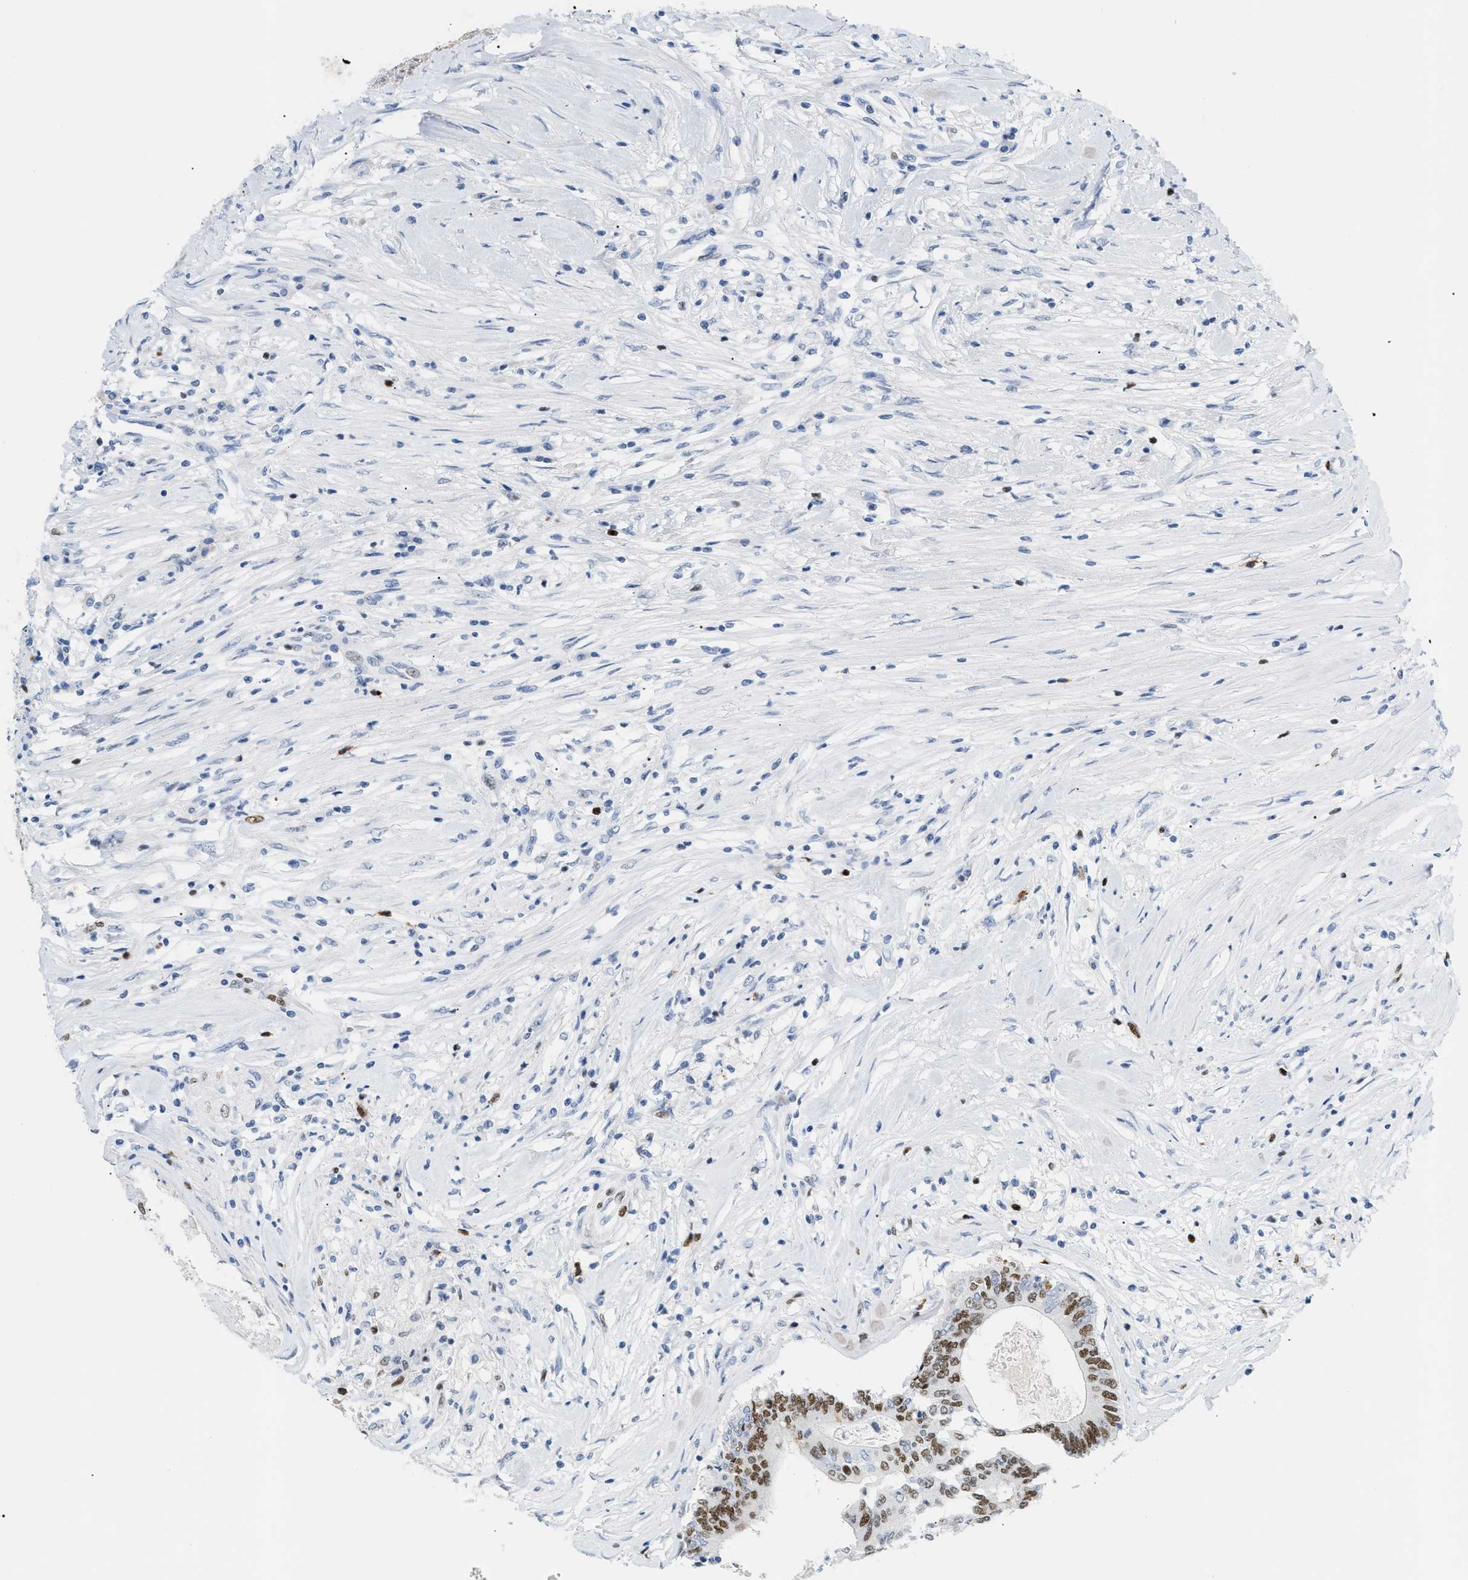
{"staining": {"intensity": "moderate", "quantity": ">75%", "location": "nuclear"}, "tissue": "colorectal cancer", "cell_type": "Tumor cells", "image_type": "cancer", "snomed": [{"axis": "morphology", "description": "Adenocarcinoma, NOS"}, {"axis": "topography", "description": "Rectum"}], "caption": "High-power microscopy captured an immunohistochemistry histopathology image of colorectal cancer (adenocarcinoma), revealing moderate nuclear expression in approximately >75% of tumor cells.", "gene": "MCM7", "patient": {"sex": "male", "age": 63}}